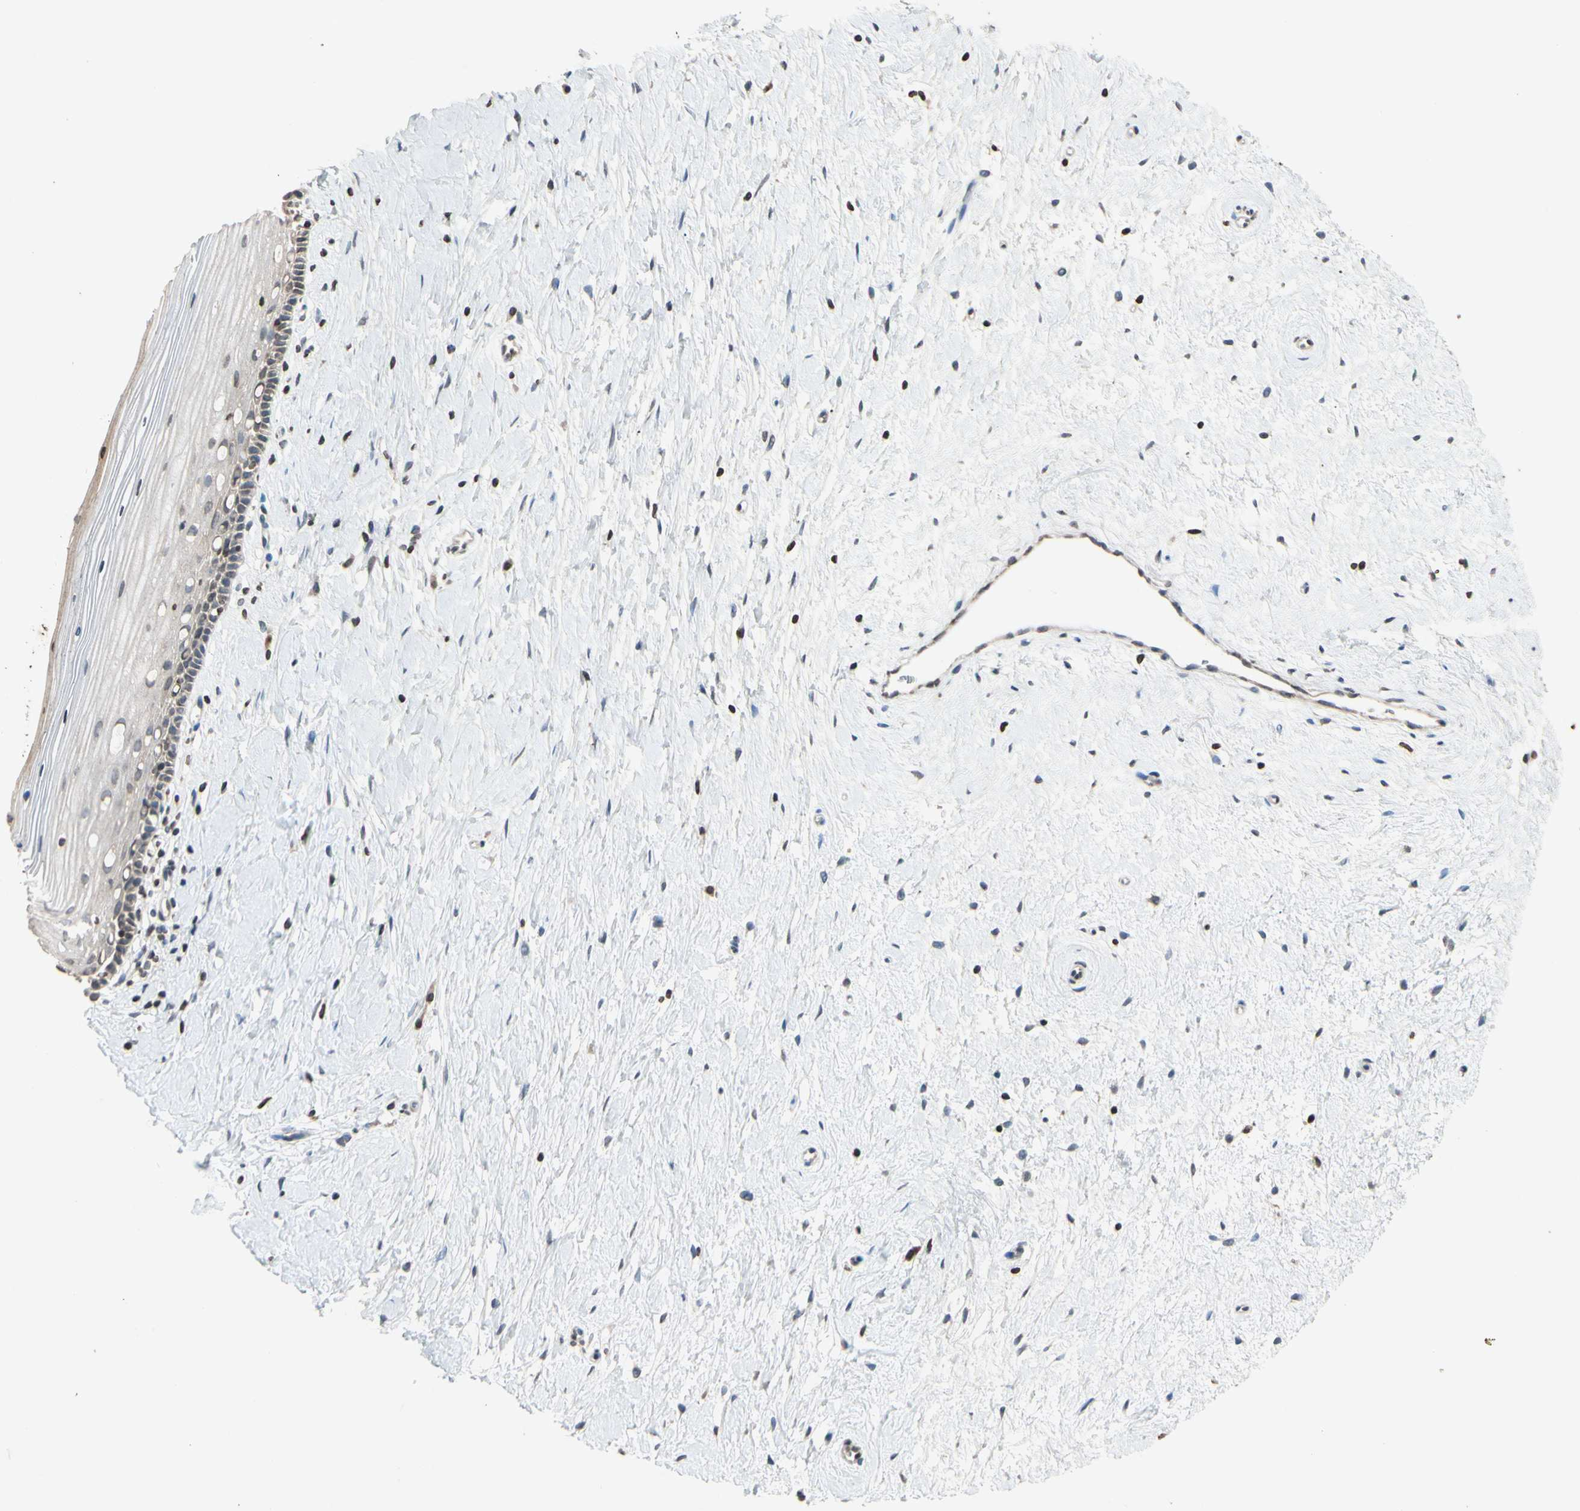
{"staining": {"intensity": "weak", "quantity": ">75%", "location": "cytoplasmic/membranous"}, "tissue": "cervix", "cell_type": "Glandular cells", "image_type": "normal", "snomed": [{"axis": "morphology", "description": "Normal tissue, NOS"}, {"axis": "topography", "description": "Cervix"}], "caption": "Protein staining demonstrates weak cytoplasmic/membranous expression in about >75% of glandular cells in normal cervix.", "gene": "CLDN11", "patient": {"sex": "female", "age": 39}}